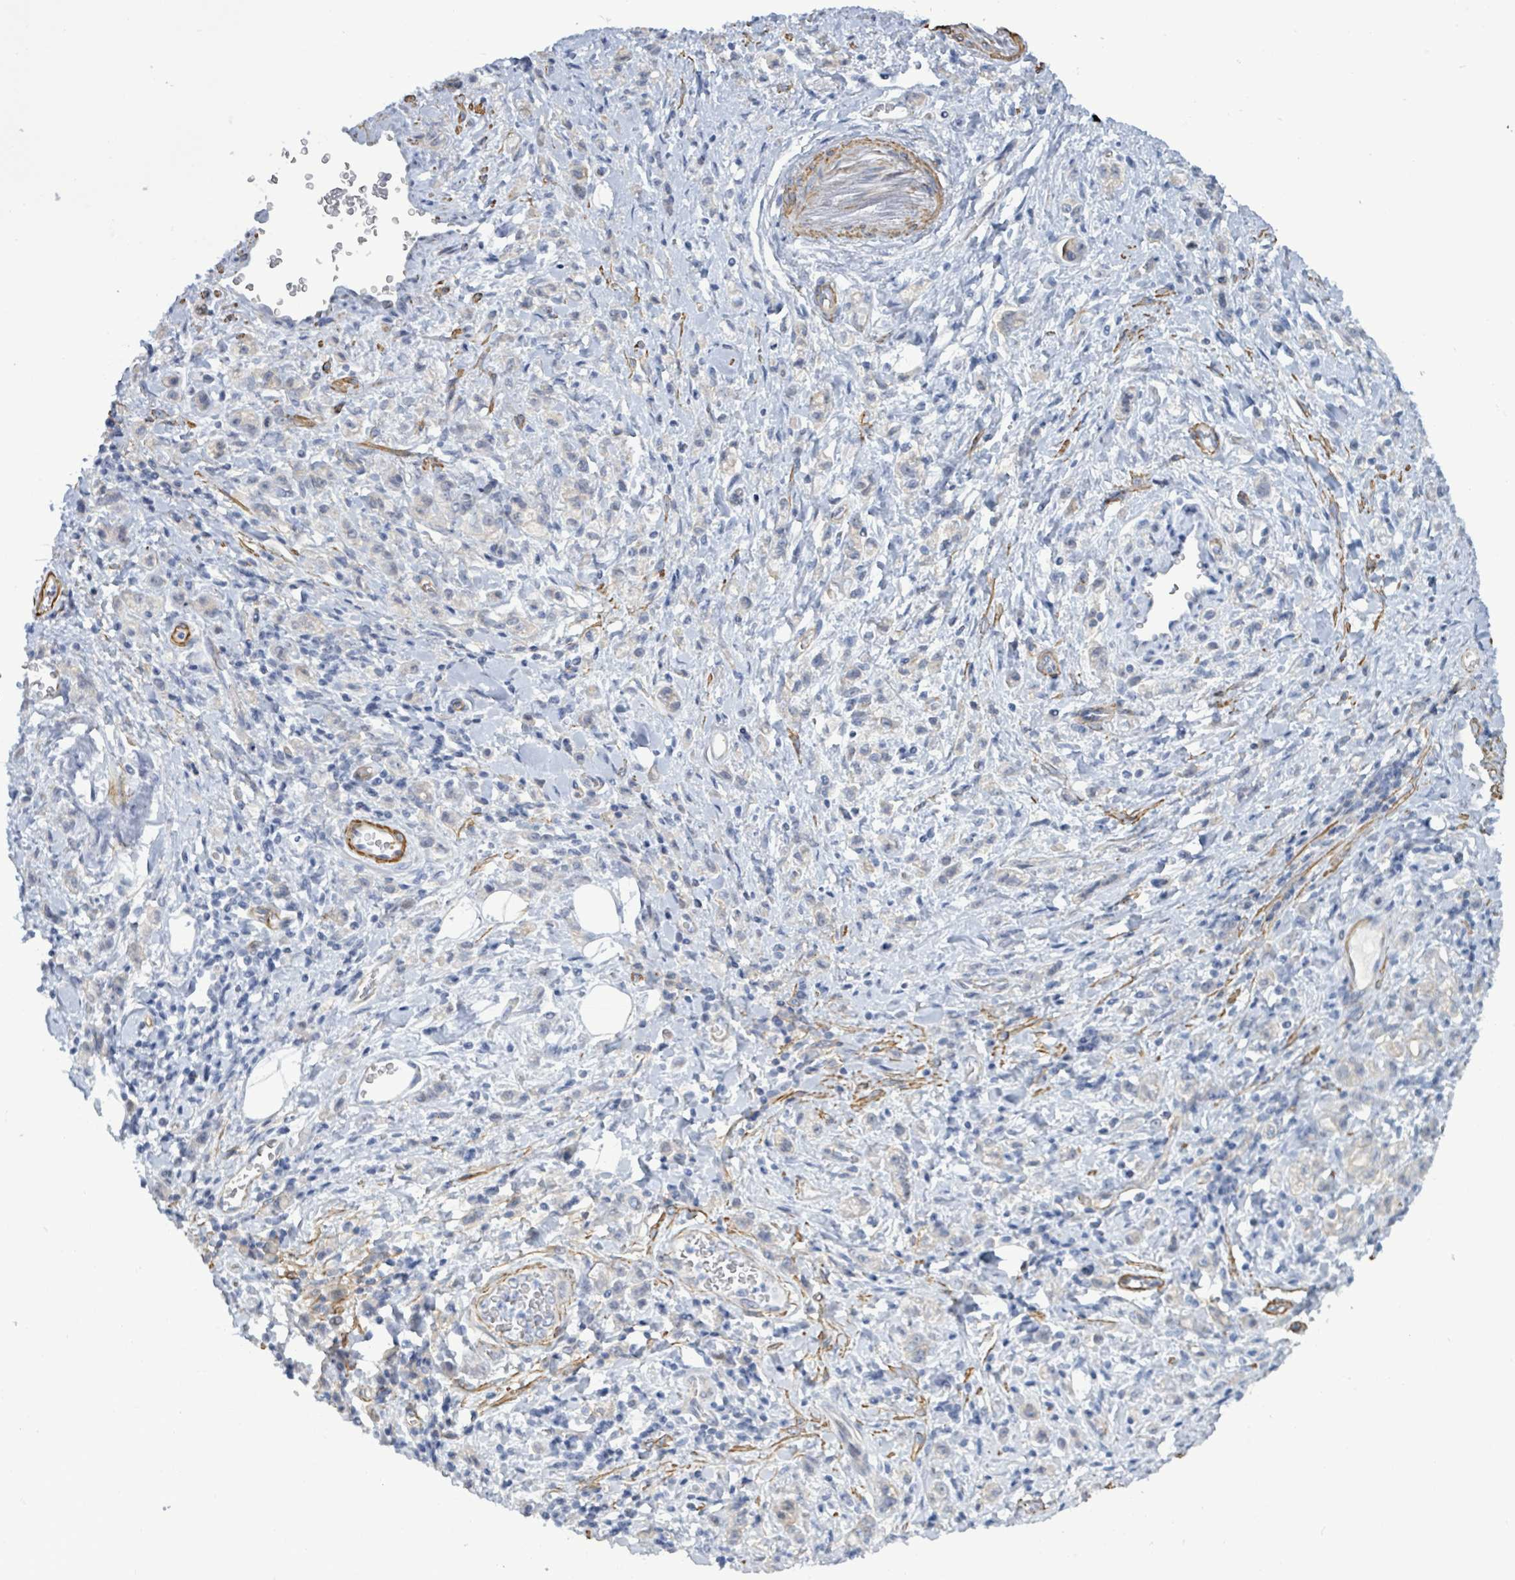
{"staining": {"intensity": "negative", "quantity": "none", "location": "none"}, "tissue": "stomach cancer", "cell_type": "Tumor cells", "image_type": "cancer", "snomed": [{"axis": "morphology", "description": "Adenocarcinoma, NOS"}, {"axis": "topography", "description": "Stomach"}], "caption": "Human adenocarcinoma (stomach) stained for a protein using immunohistochemistry (IHC) exhibits no staining in tumor cells.", "gene": "DMRTC1B", "patient": {"sex": "male", "age": 77}}